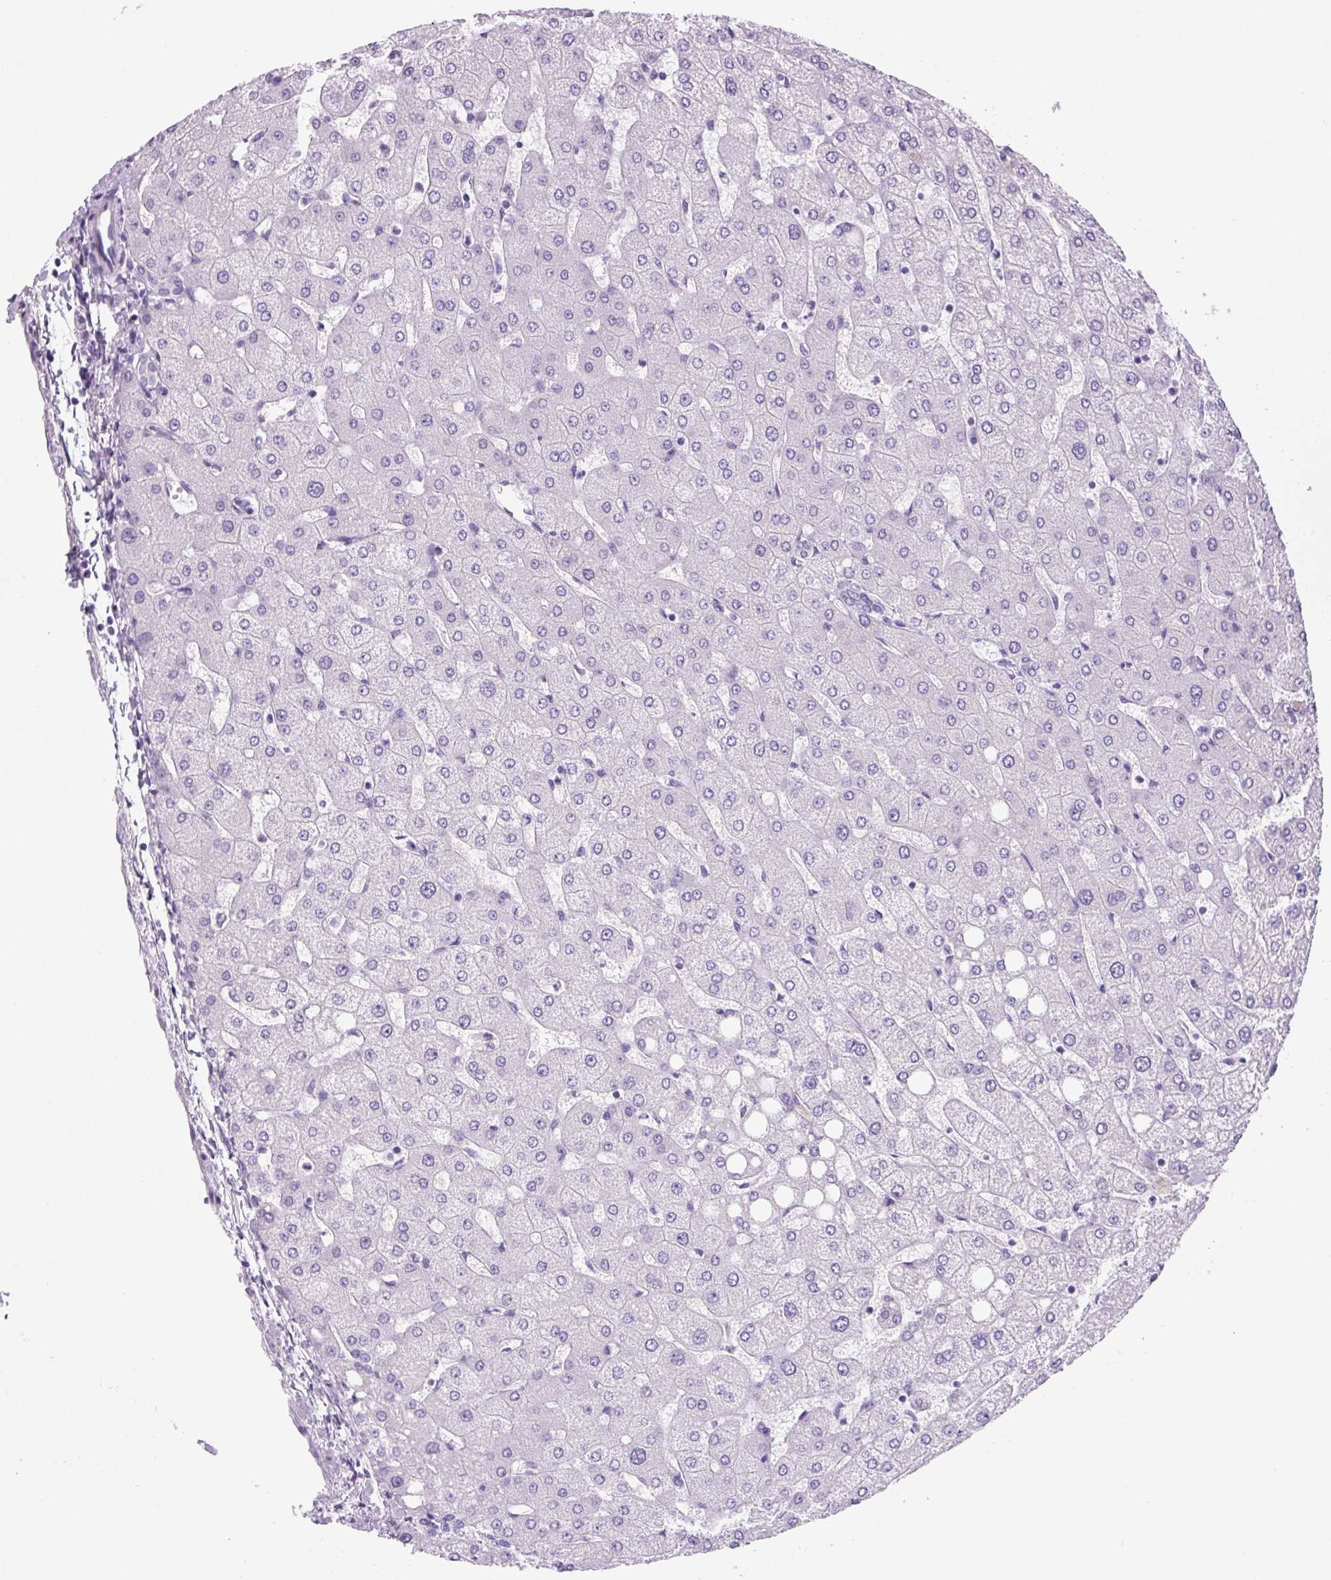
{"staining": {"intensity": "negative", "quantity": "none", "location": "none"}, "tissue": "liver", "cell_type": "Cholangiocytes", "image_type": "normal", "snomed": [{"axis": "morphology", "description": "Normal tissue, NOS"}, {"axis": "topography", "description": "Liver"}], "caption": "Protein analysis of benign liver reveals no significant staining in cholangiocytes.", "gene": "PRRT1", "patient": {"sex": "female", "age": 54}}